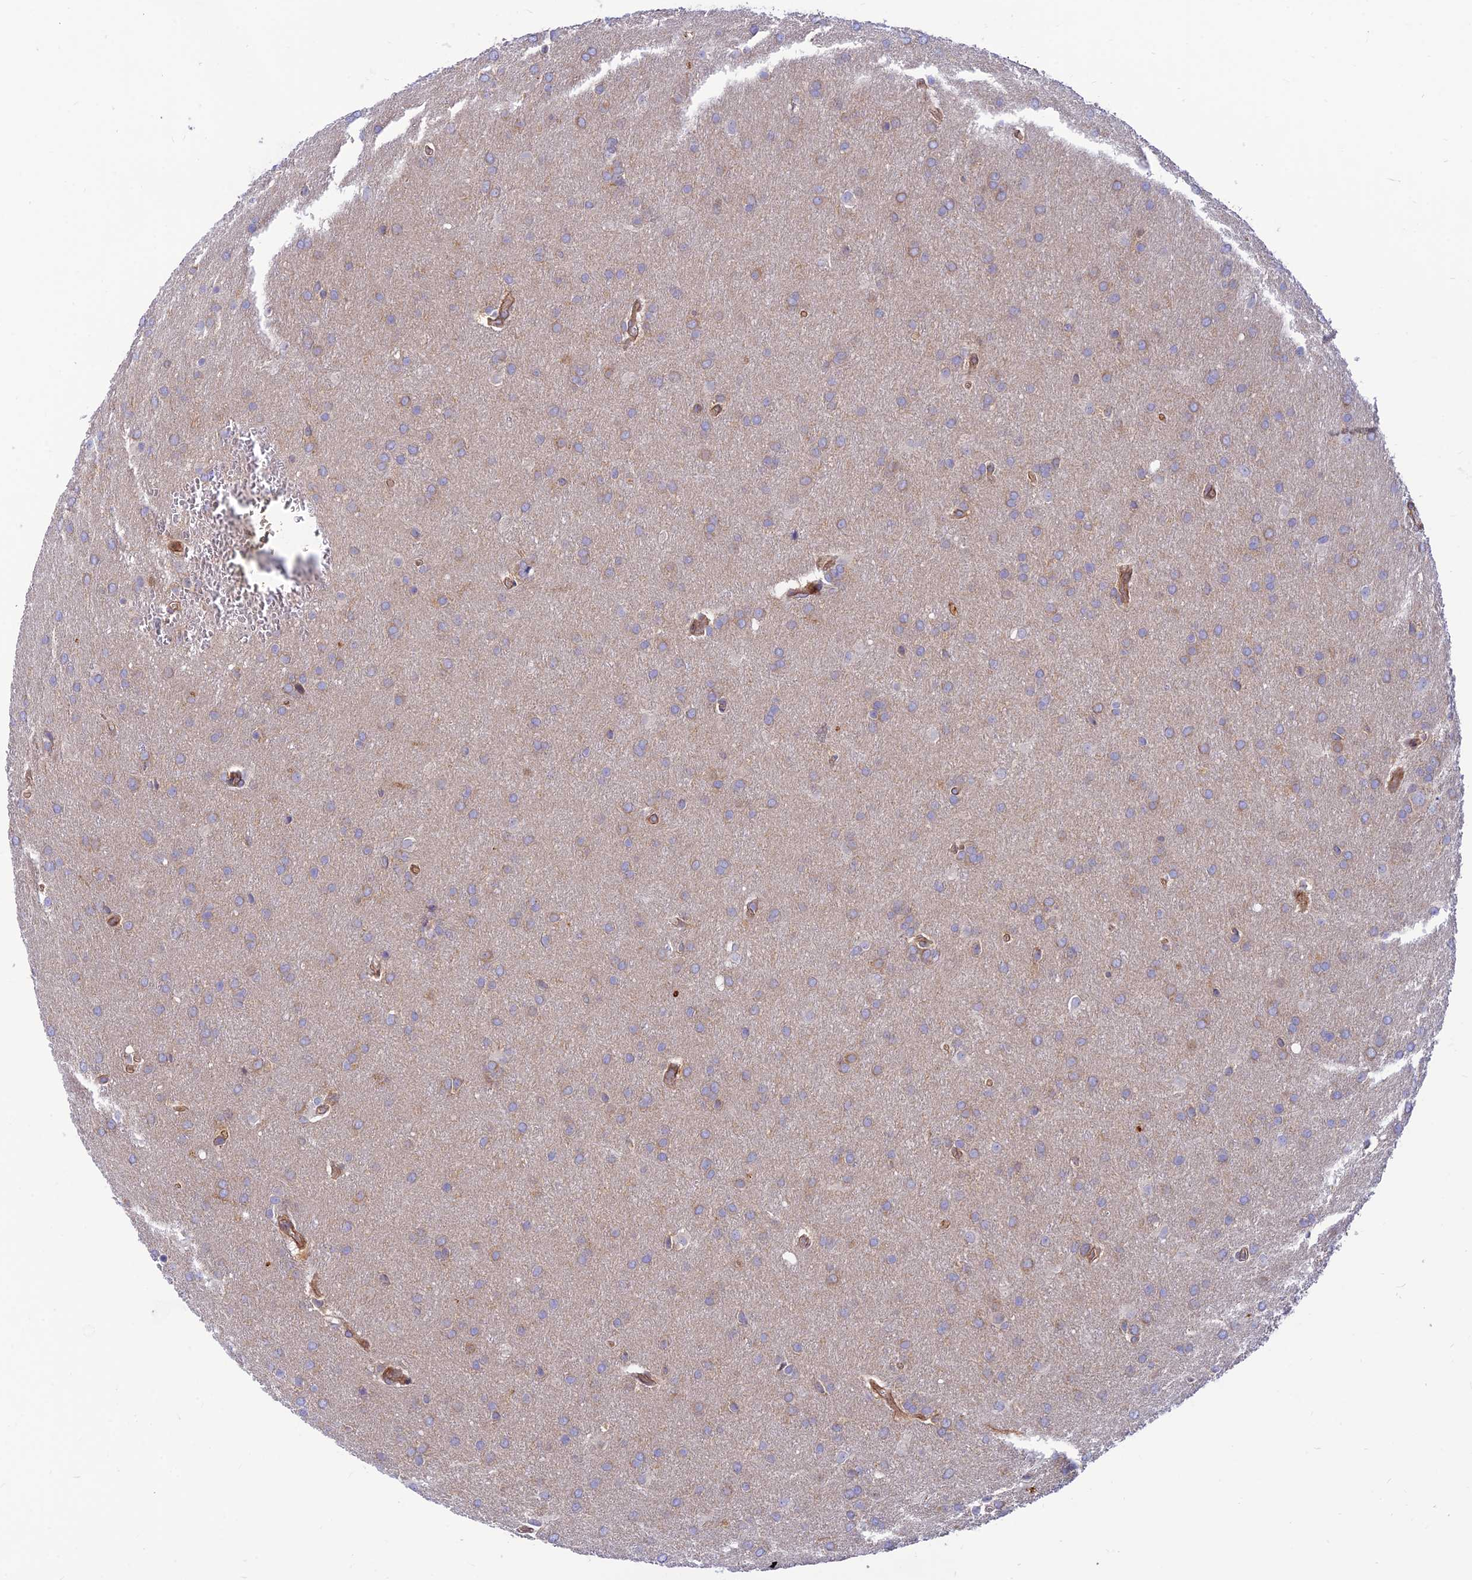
{"staining": {"intensity": "weak", "quantity": "<25%", "location": "cytoplasmic/membranous"}, "tissue": "glioma", "cell_type": "Tumor cells", "image_type": "cancer", "snomed": [{"axis": "morphology", "description": "Glioma, malignant, Low grade"}, {"axis": "topography", "description": "Brain"}], "caption": "IHC photomicrograph of neoplastic tissue: malignant low-grade glioma stained with DAB (3,3'-diaminobenzidine) demonstrates no significant protein expression in tumor cells.", "gene": "PPP1R12C", "patient": {"sex": "female", "age": 32}}